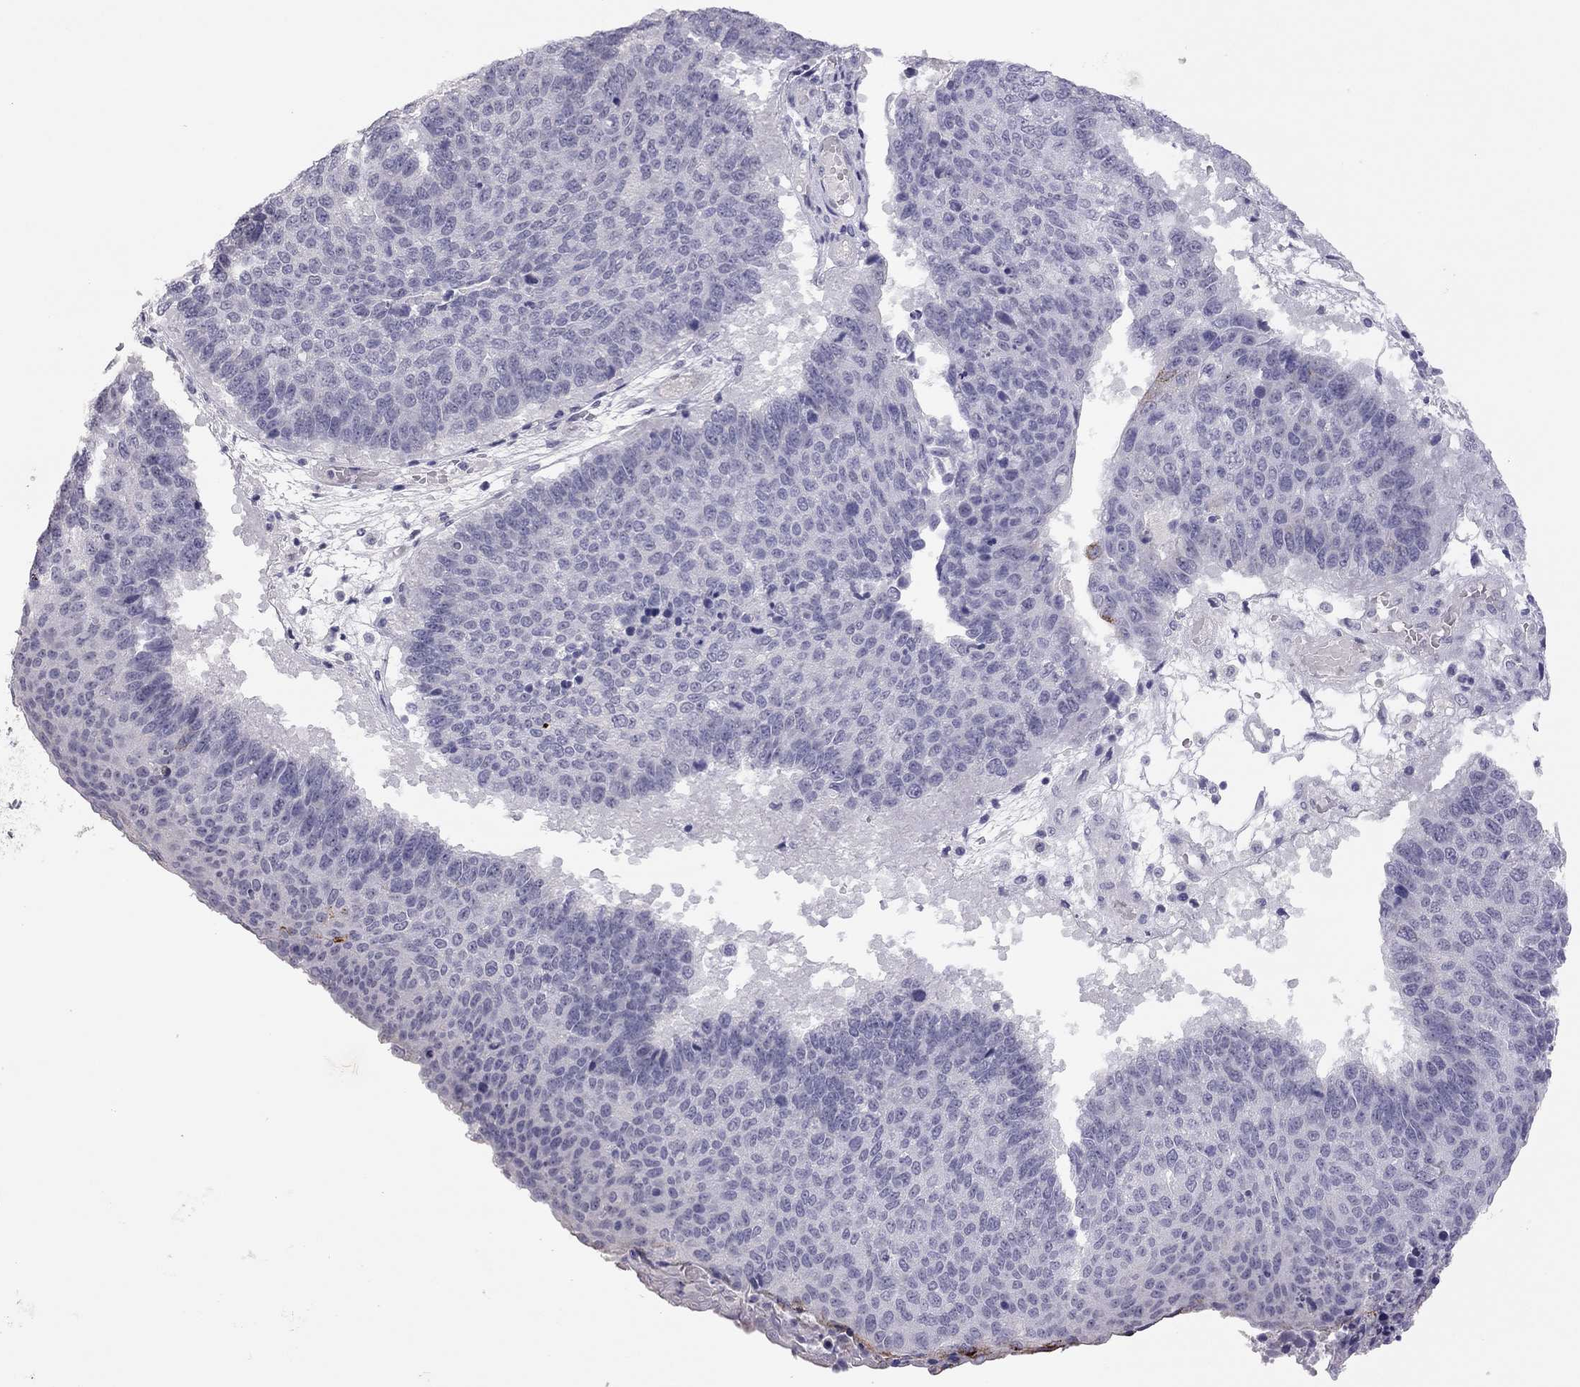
{"staining": {"intensity": "negative", "quantity": "none", "location": "none"}, "tissue": "lung cancer", "cell_type": "Tumor cells", "image_type": "cancer", "snomed": [{"axis": "morphology", "description": "Squamous cell carcinoma, NOS"}, {"axis": "topography", "description": "Lung"}], "caption": "This is an immunohistochemistry image of lung cancer. There is no expression in tumor cells.", "gene": "ADORA2A", "patient": {"sex": "male", "age": 73}}